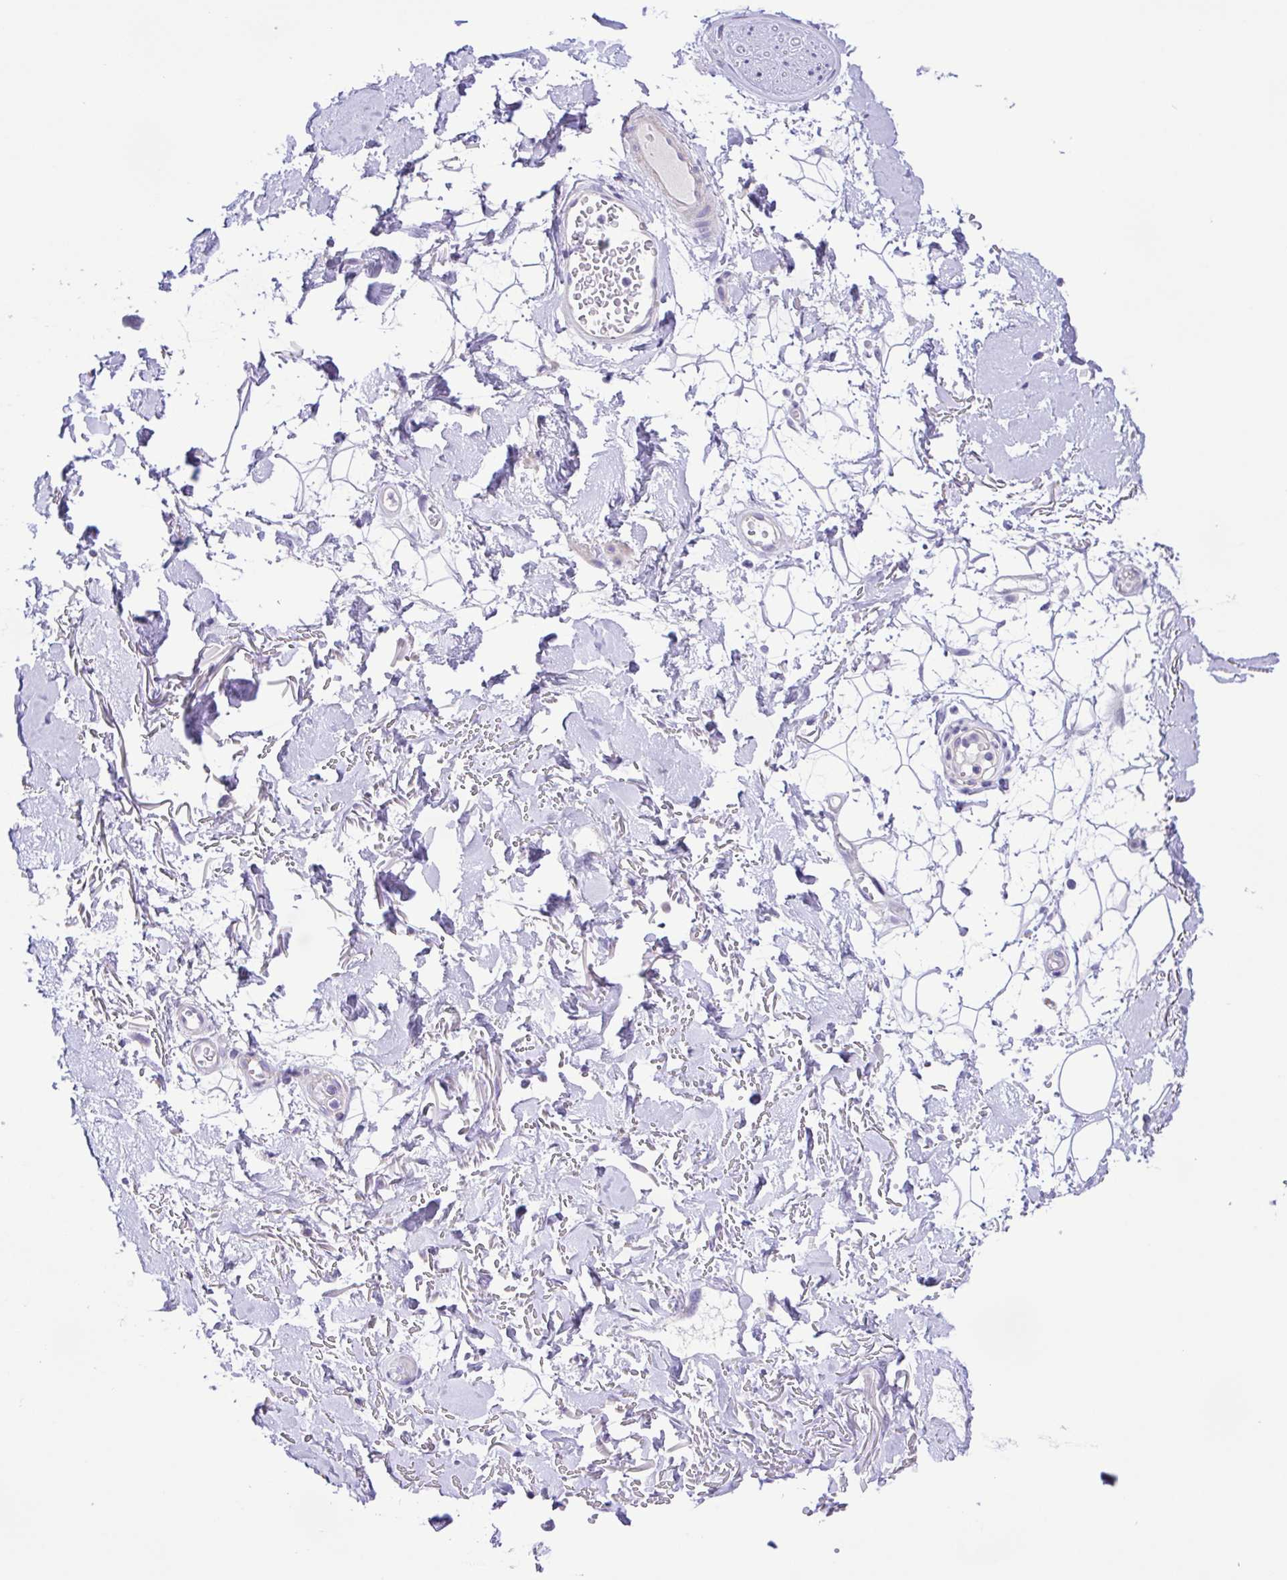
{"staining": {"intensity": "negative", "quantity": "none", "location": "none"}, "tissue": "adipose tissue", "cell_type": "Adipocytes", "image_type": "normal", "snomed": [{"axis": "morphology", "description": "Normal tissue, NOS"}, {"axis": "topography", "description": "Anal"}, {"axis": "topography", "description": "Peripheral nerve tissue"}], "caption": "Immunohistochemistry of unremarkable human adipose tissue exhibits no staining in adipocytes. (Stains: DAB (3,3'-diaminobenzidine) immunohistochemistry with hematoxylin counter stain, Microscopy: brightfield microscopy at high magnification).", "gene": "ISM2", "patient": {"sex": "male", "age": 78}}